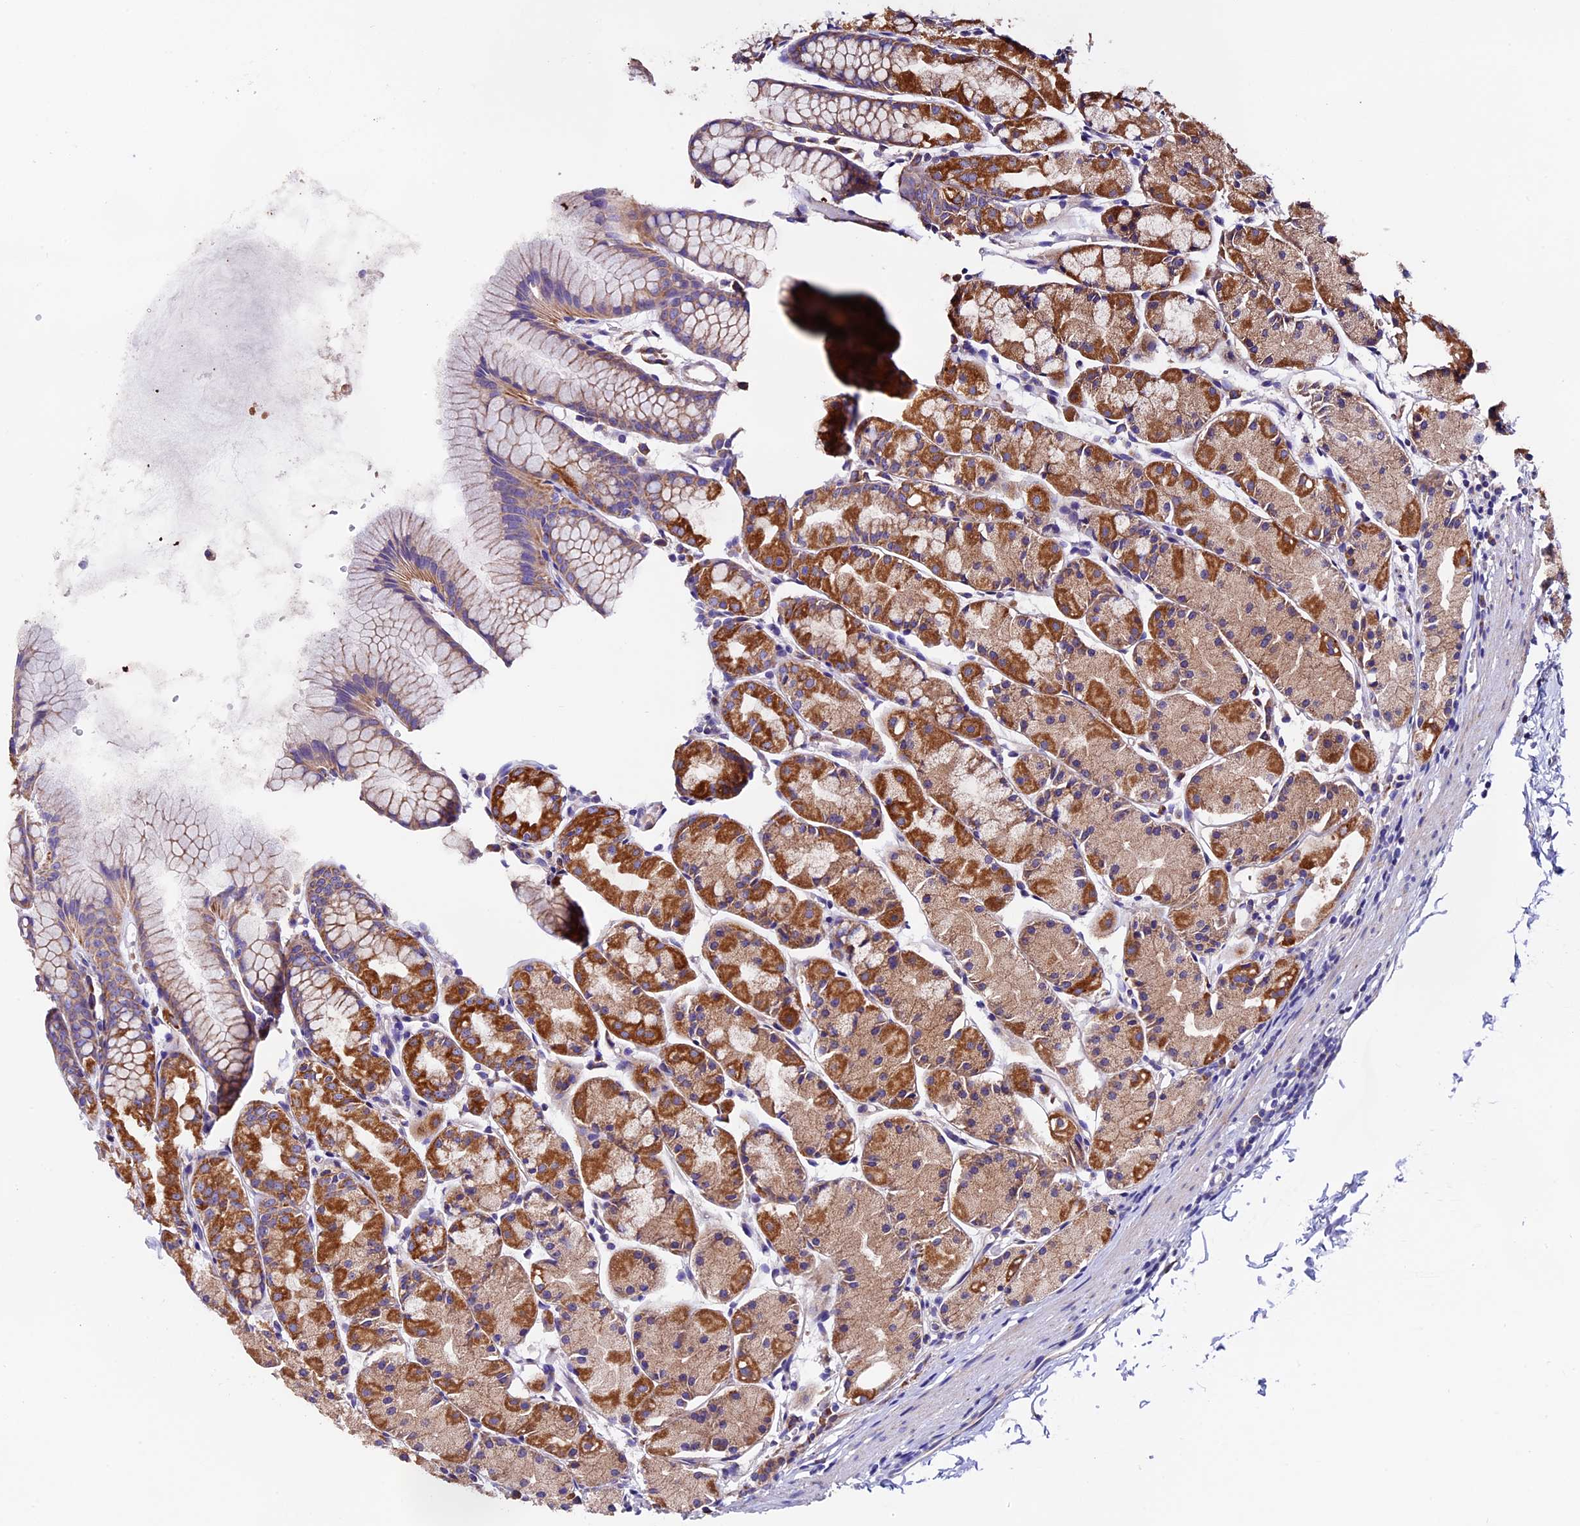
{"staining": {"intensity": "moderate", "quantity": ">75%", "location": "cytoplasmic/membranous"}, "tissue": "stomach", "cell_type": "Glandular cells", "image_type": "normal", "snomed": [{"axis": "morphology", "description": "Normal tissue, NOS"}, {"axis": "topography", "description": "Stomach, upper"}], "caption": "Immunohistochemical staining of normal stomach reveals >75% levels of moderate cytoplasmic/membranous protein expression in about >75% of glandular cells. The staining was performed using DAB (3,3'-diaminobenzidine), with brown indicating positive protein expression. Nuclei are stained blue with hematoxylin.", "gene": "COMTD1", "patient": {"sex": "male", "age": 47}}